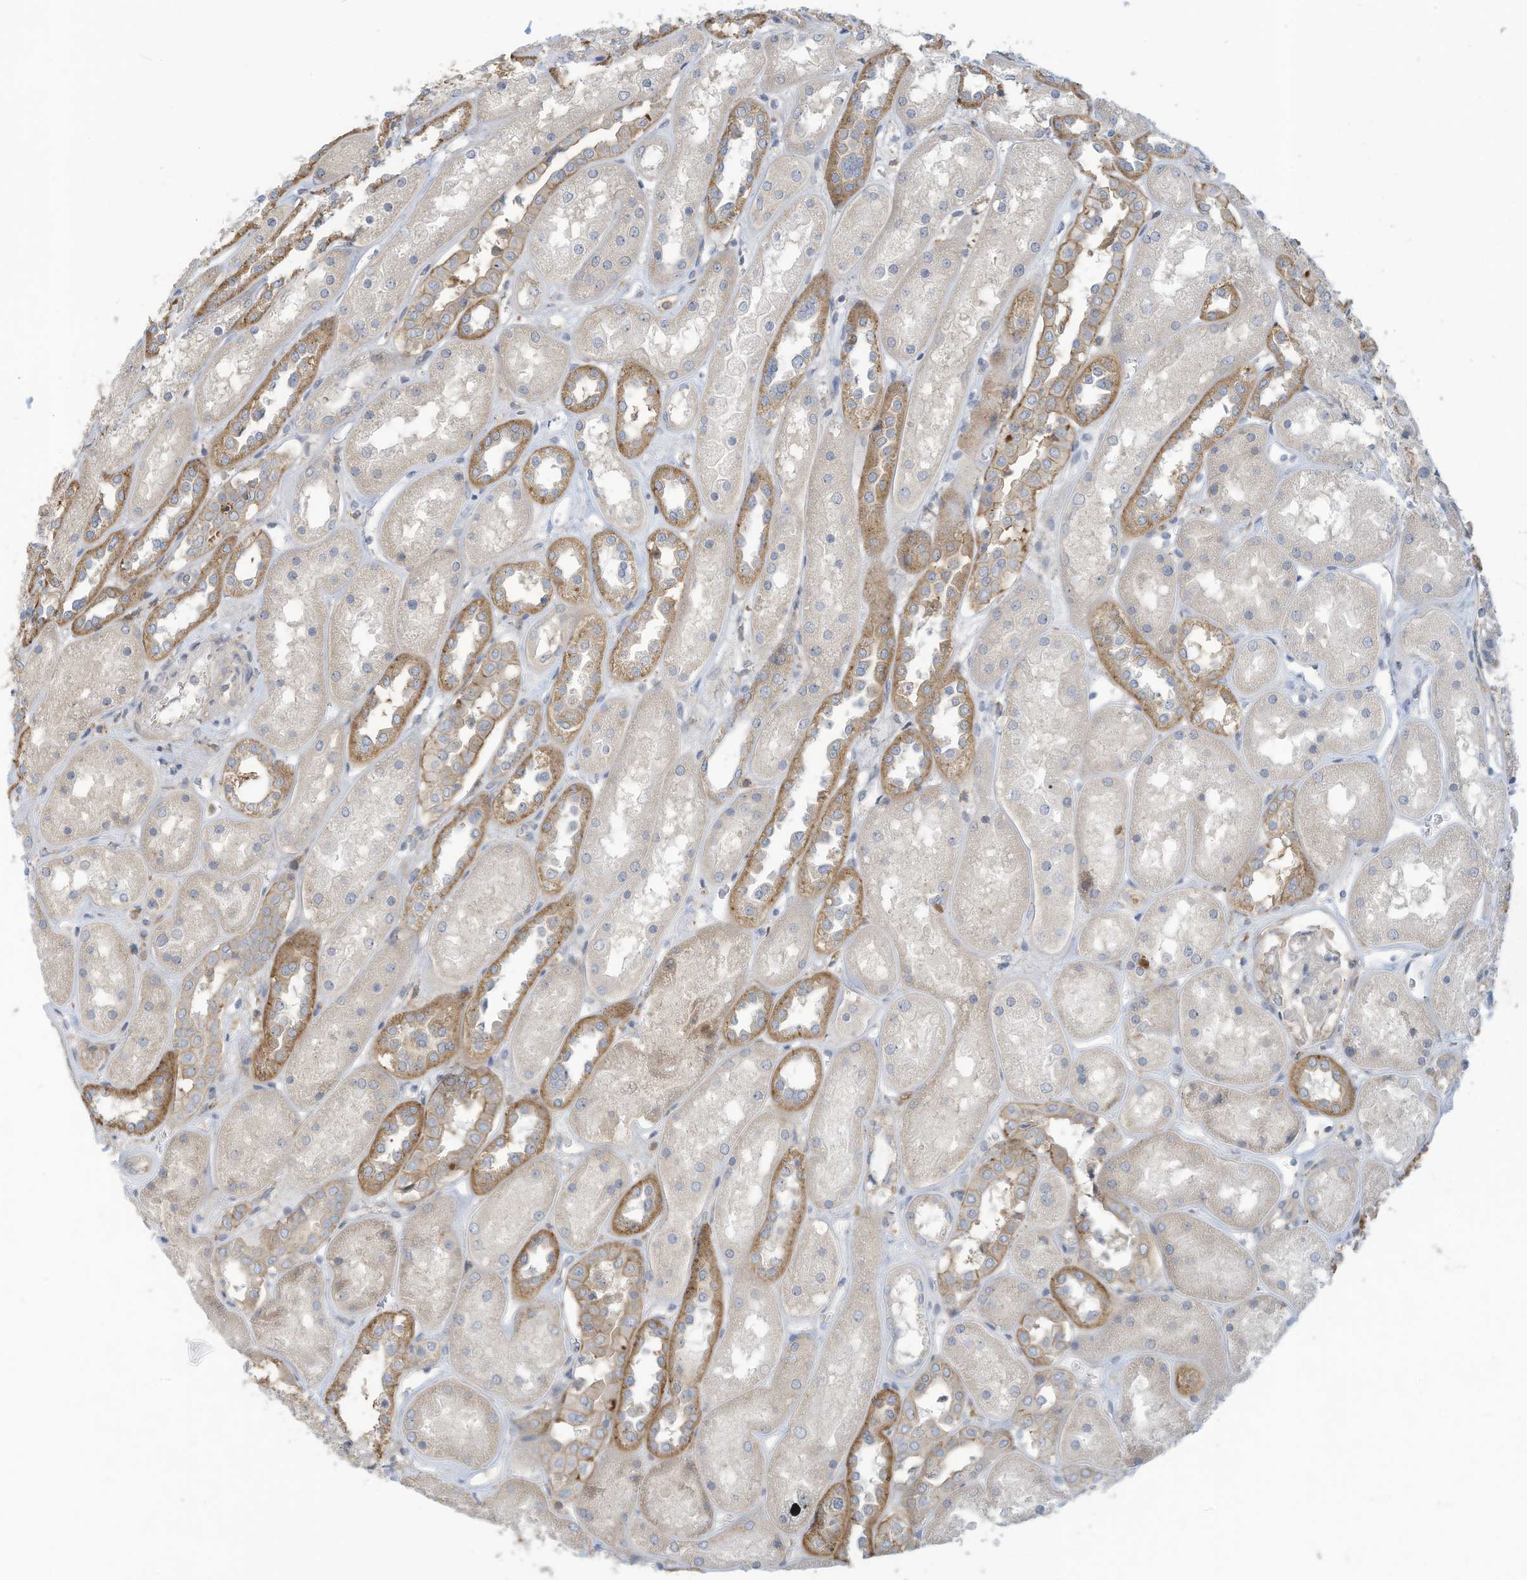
{"staining": {"intensity": "negative", "quantity": "none", "location": "none"}, "tissue": "kidney", "cell_type": "Cells in glomeruli", "image_type": "normal", "snomed": [{"axis": "morphology", "description": "Normal tissue, NOS"}, {"axis": "topography", "description": "Kidney"}], "caption": "Human kidney stained for a protein using immunohistochemistry (IHC) demonstrates no positivity in cells in glomeruli.", "gene": "ADAT2", "patient": {"sex": "male", "age": 70}}